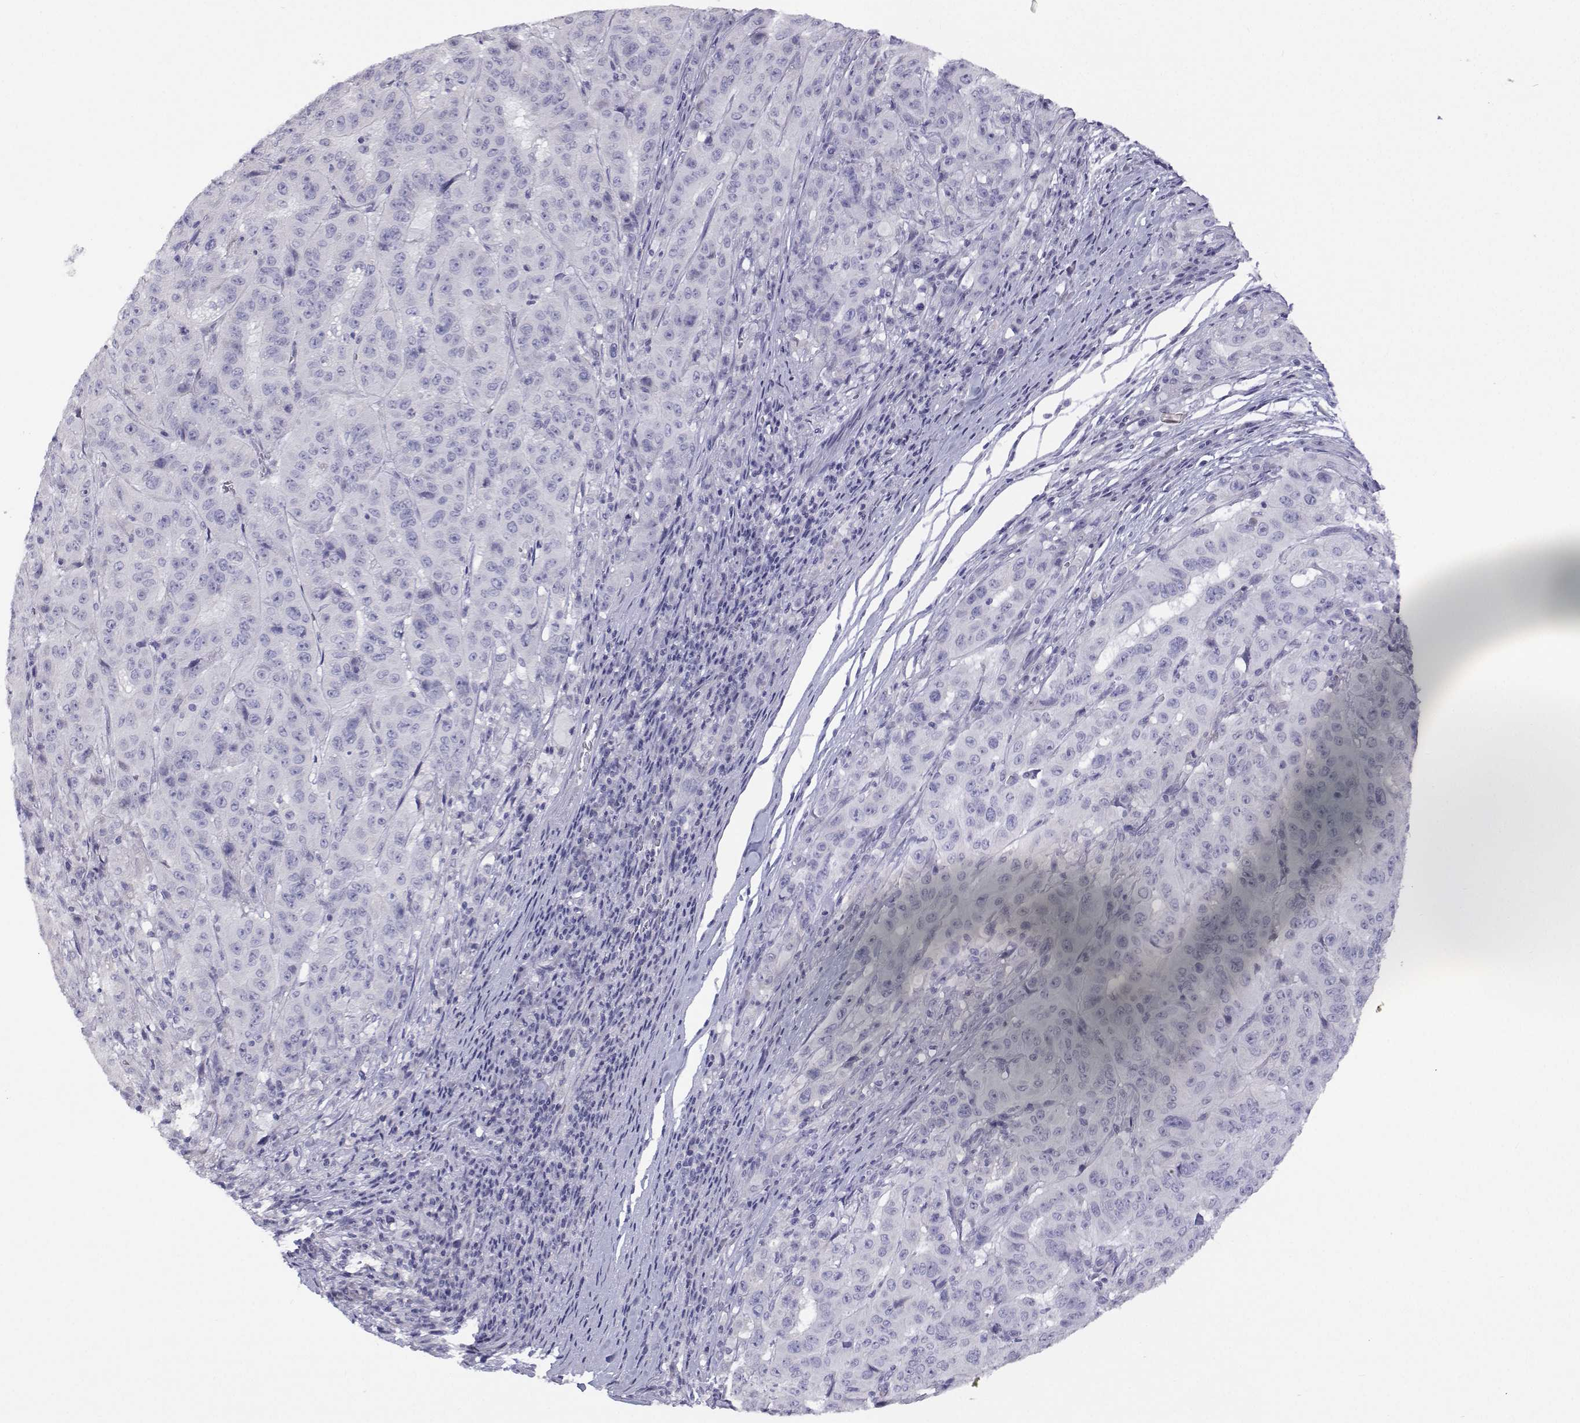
{"staining": {"intensity": "negative", "quantity": "none", "location": "none"}, "tissue": "pancreatic cancer", "cell_type": "Tumor cells", "image_type": "cancer", "snomed": [{"axis": "morphology", "description": "Adenocarcinoma, NOS"}, {"axis": "topography", "description": "Pancreas"}], "caption": "An IHC image of adenocarcinoma (pancreatic) is shown. There is no staining in tumor cells of adenocarcinoma (pancreatic).", "gene": "ANKRD65", "patient": {"sex": "male", "age": 63}}